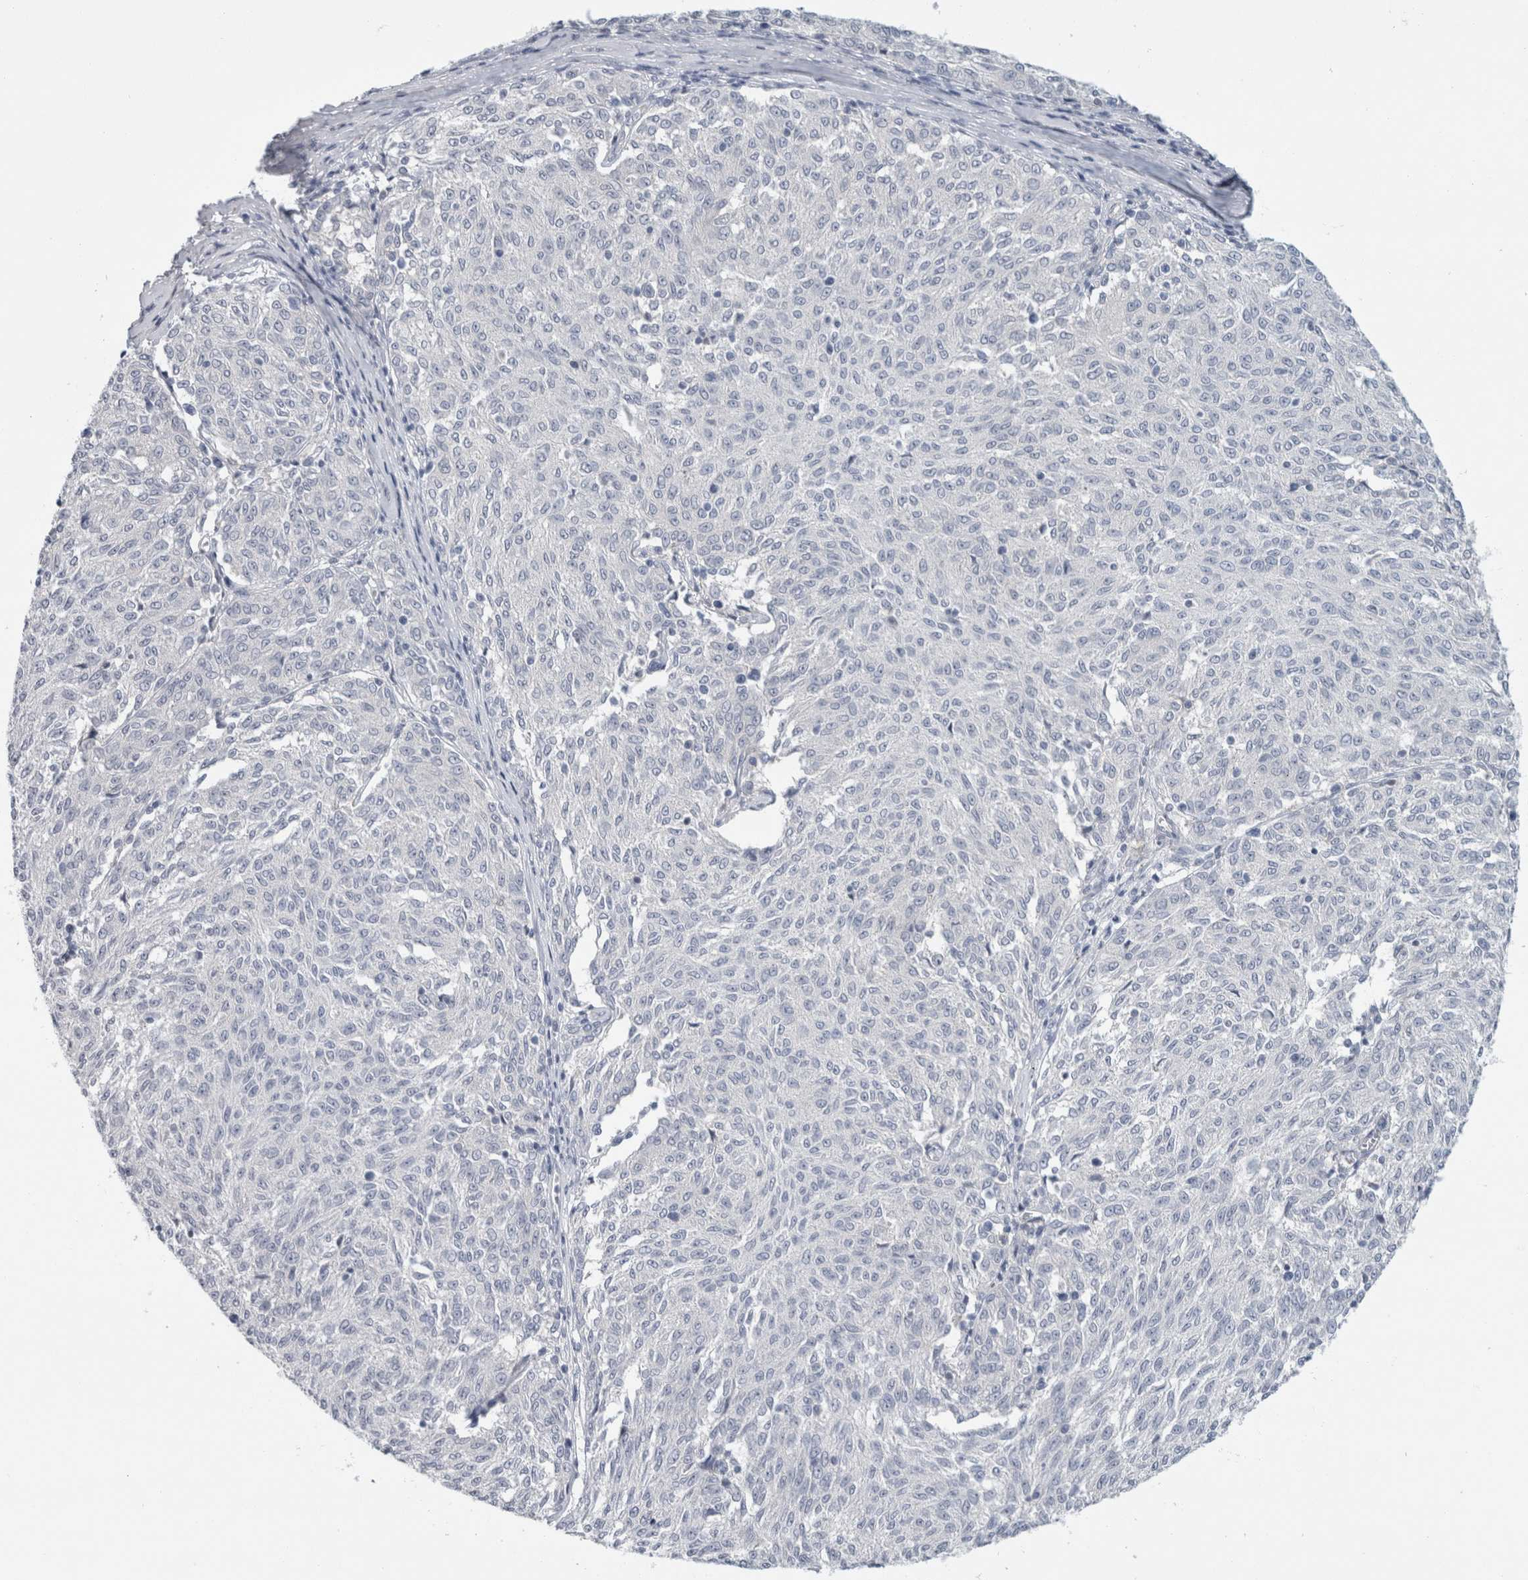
{"staining": {"intensity": "negative", "quantity": "none", "location": "none"}, "tissue": "melanoma", "cell_type": "Tumor cells", "image_type": "cancer", "snomed": [{"axis": "morphology", "description": "Malignant melanoma, NOS"}, {"axis": "topography", "description": "Skin"}], "caption": "DAB immunohistochemical staining of human malignant melanoma shows no significant expression in tumor cells.", "gene": "CASP6", "patient": {"sex": "female", "age": 72}}